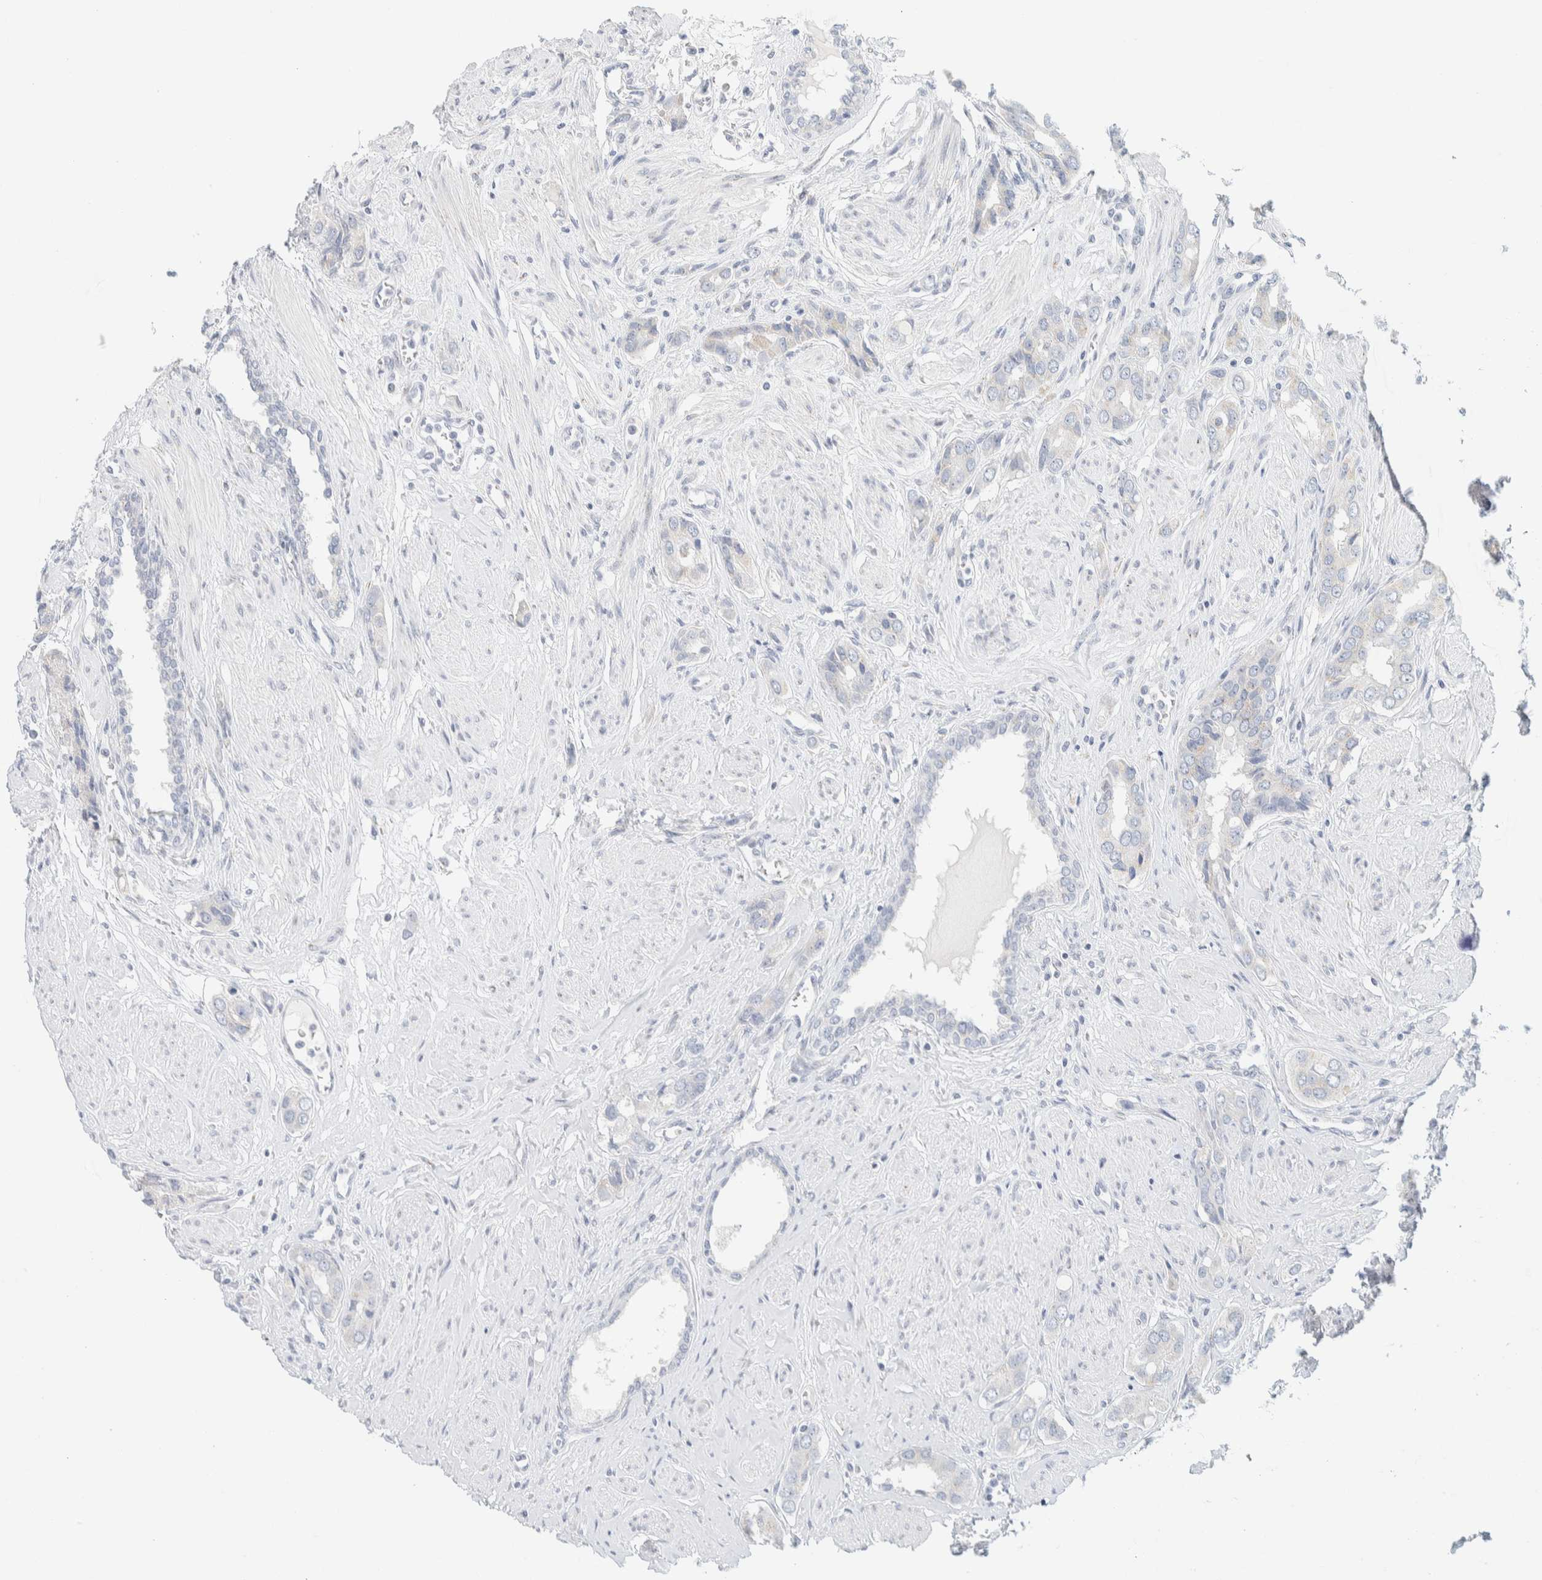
{"staining": {"intensity": "negative", "quantity": "none", "location": "none"}, "tissue": "prostate cancer", "cell_type": "Tumor cells", "image_type": "cancer", "snomed": [{"axis": "morphology", "description": "Adenocarcinoma, High grade"}, {"axis": "topography", "description": "Prostate"}], "caption": "Micrograph shows no protein positivity in tumor cells of prostate cancer tissue. The staining is performed using DAB (3,3'-diaminobenzidine) brown chromogen with nuclei counter-stained in using hematoxylin.", "gene": "SPNS3", "patient": {"sex": "male", "age": 52}}